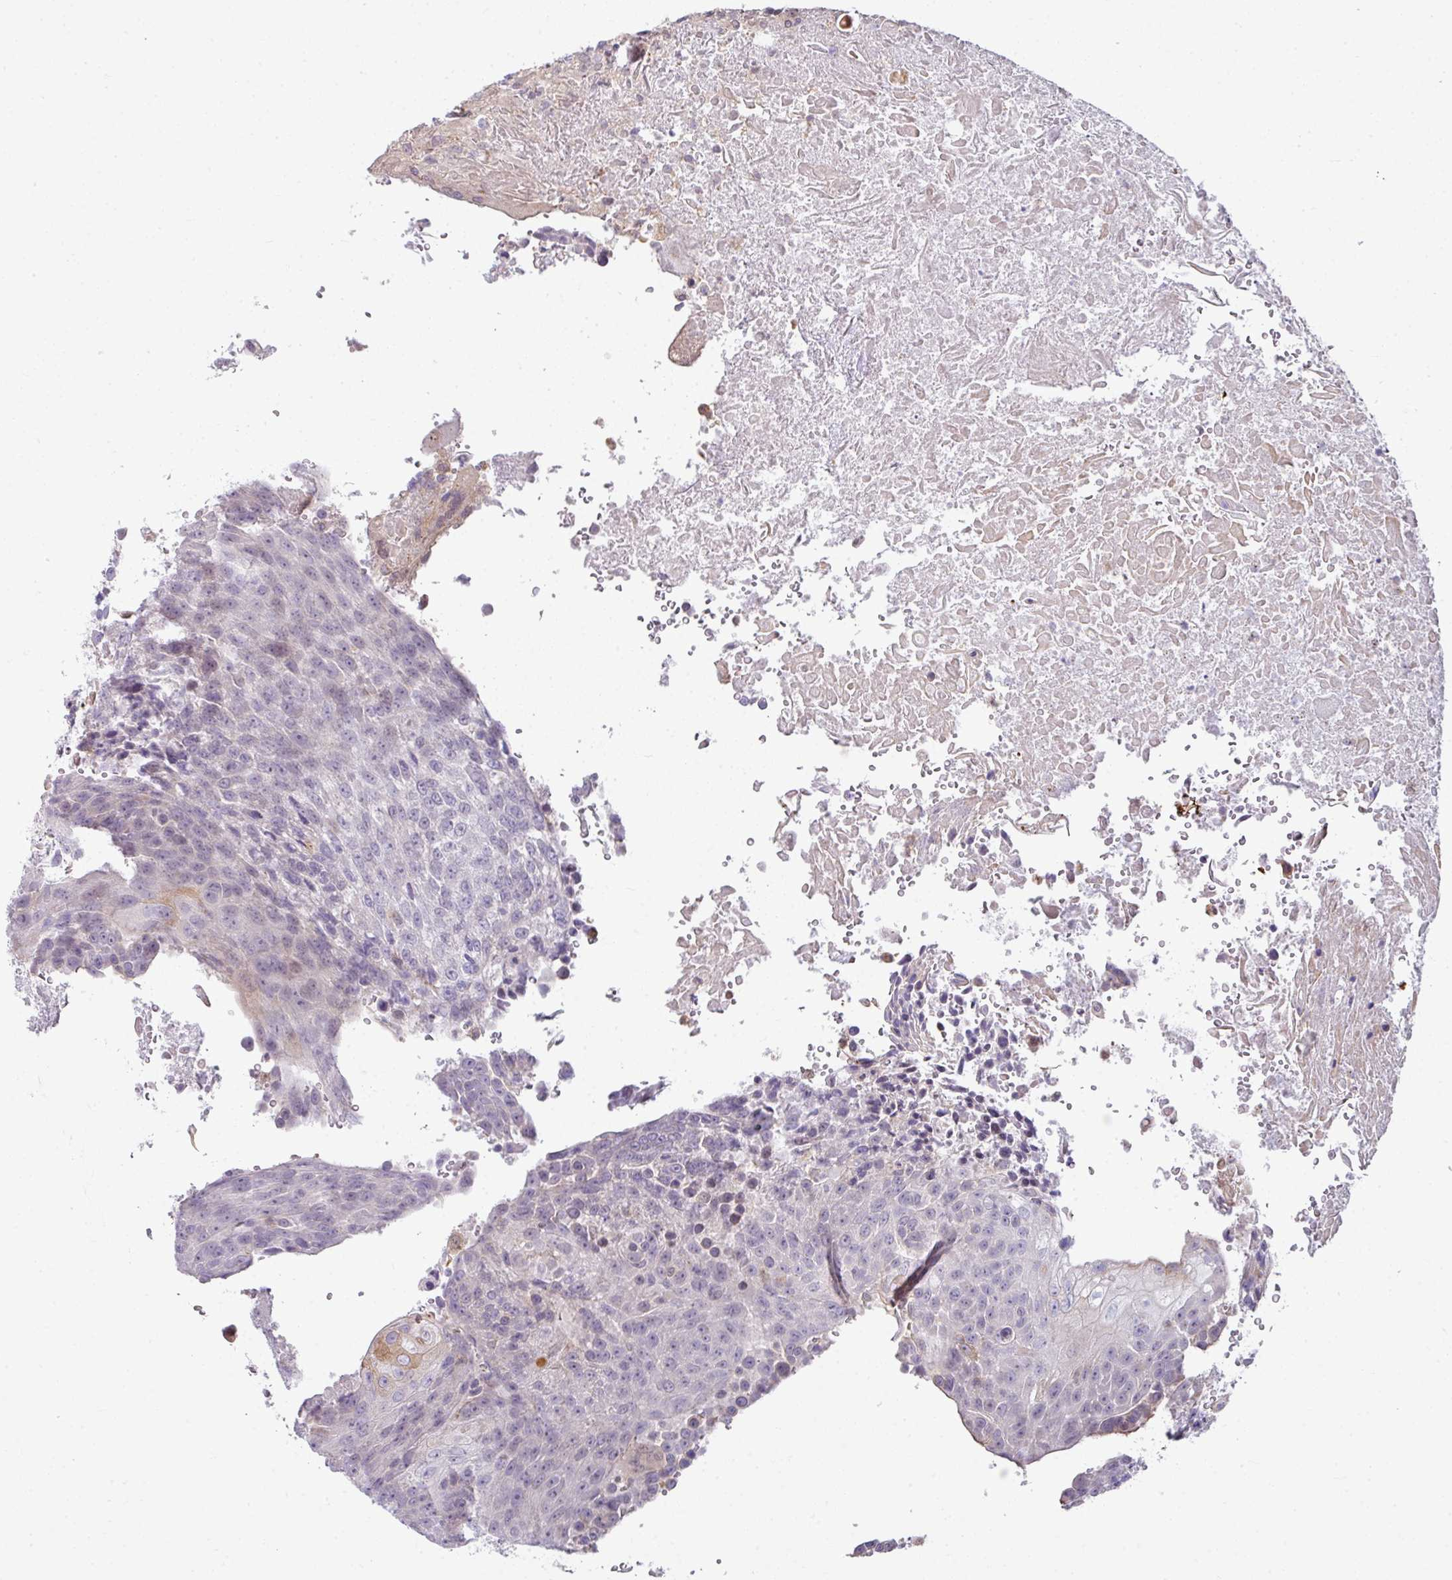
{"staining": {"intensity": "negative", "quantity": "none", "location": "none"}, "tissue": "urothelial cancer", "cell_type": "Tumor cells", "image_type": "cancer", "snomed": [{"axis": "morphology", "description": "Urothelial carcinoma, High grade"}, {"axis": "topography", "description": "Urinary bladder"}], "caption": "DAB immunohistochemical staining of human urothelial carcinoma (high-grade) shows no significant staining in tumor cells.", "gene": "STAT5A", "patient": {"sex": "female", "age": 63}}